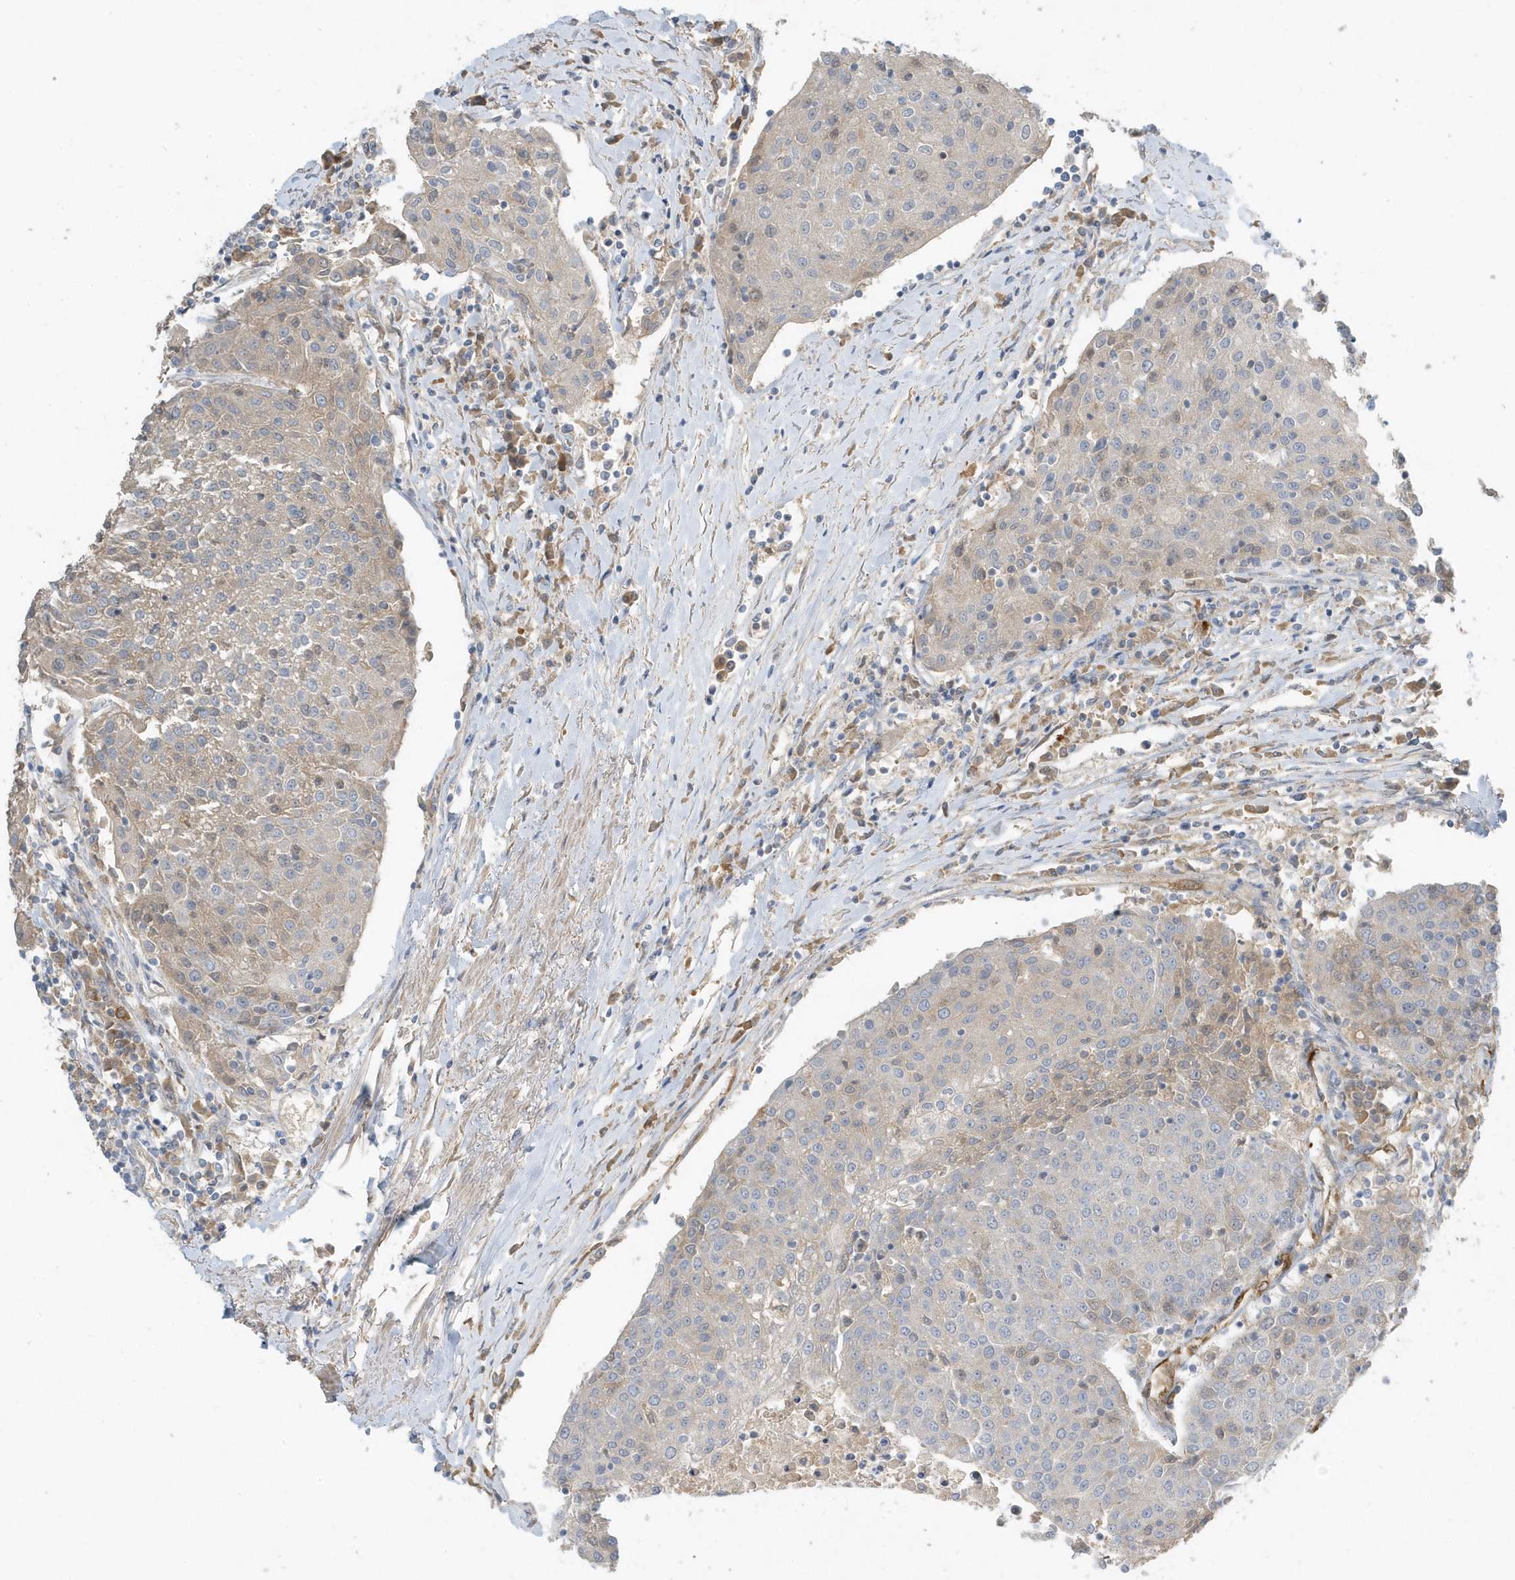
{"staining": {"intensity": "negative", "quantity": "none", "location": "none"}, "tissue": "urothelial cancer", "cell_type": "Tumor cells", "image_type": "cancer", "snomed": [{"axis": "morphology", "description": "Urothelial carcinoma, High grade"}, {"axis": "topography", "description": "Urinary bladder"}], "caption": "Tumor cells show no significant protein staining in urothelial carcinoma (high-grade).", "gene": "USP53", "patient": {"sex": "female", "age": 85}}